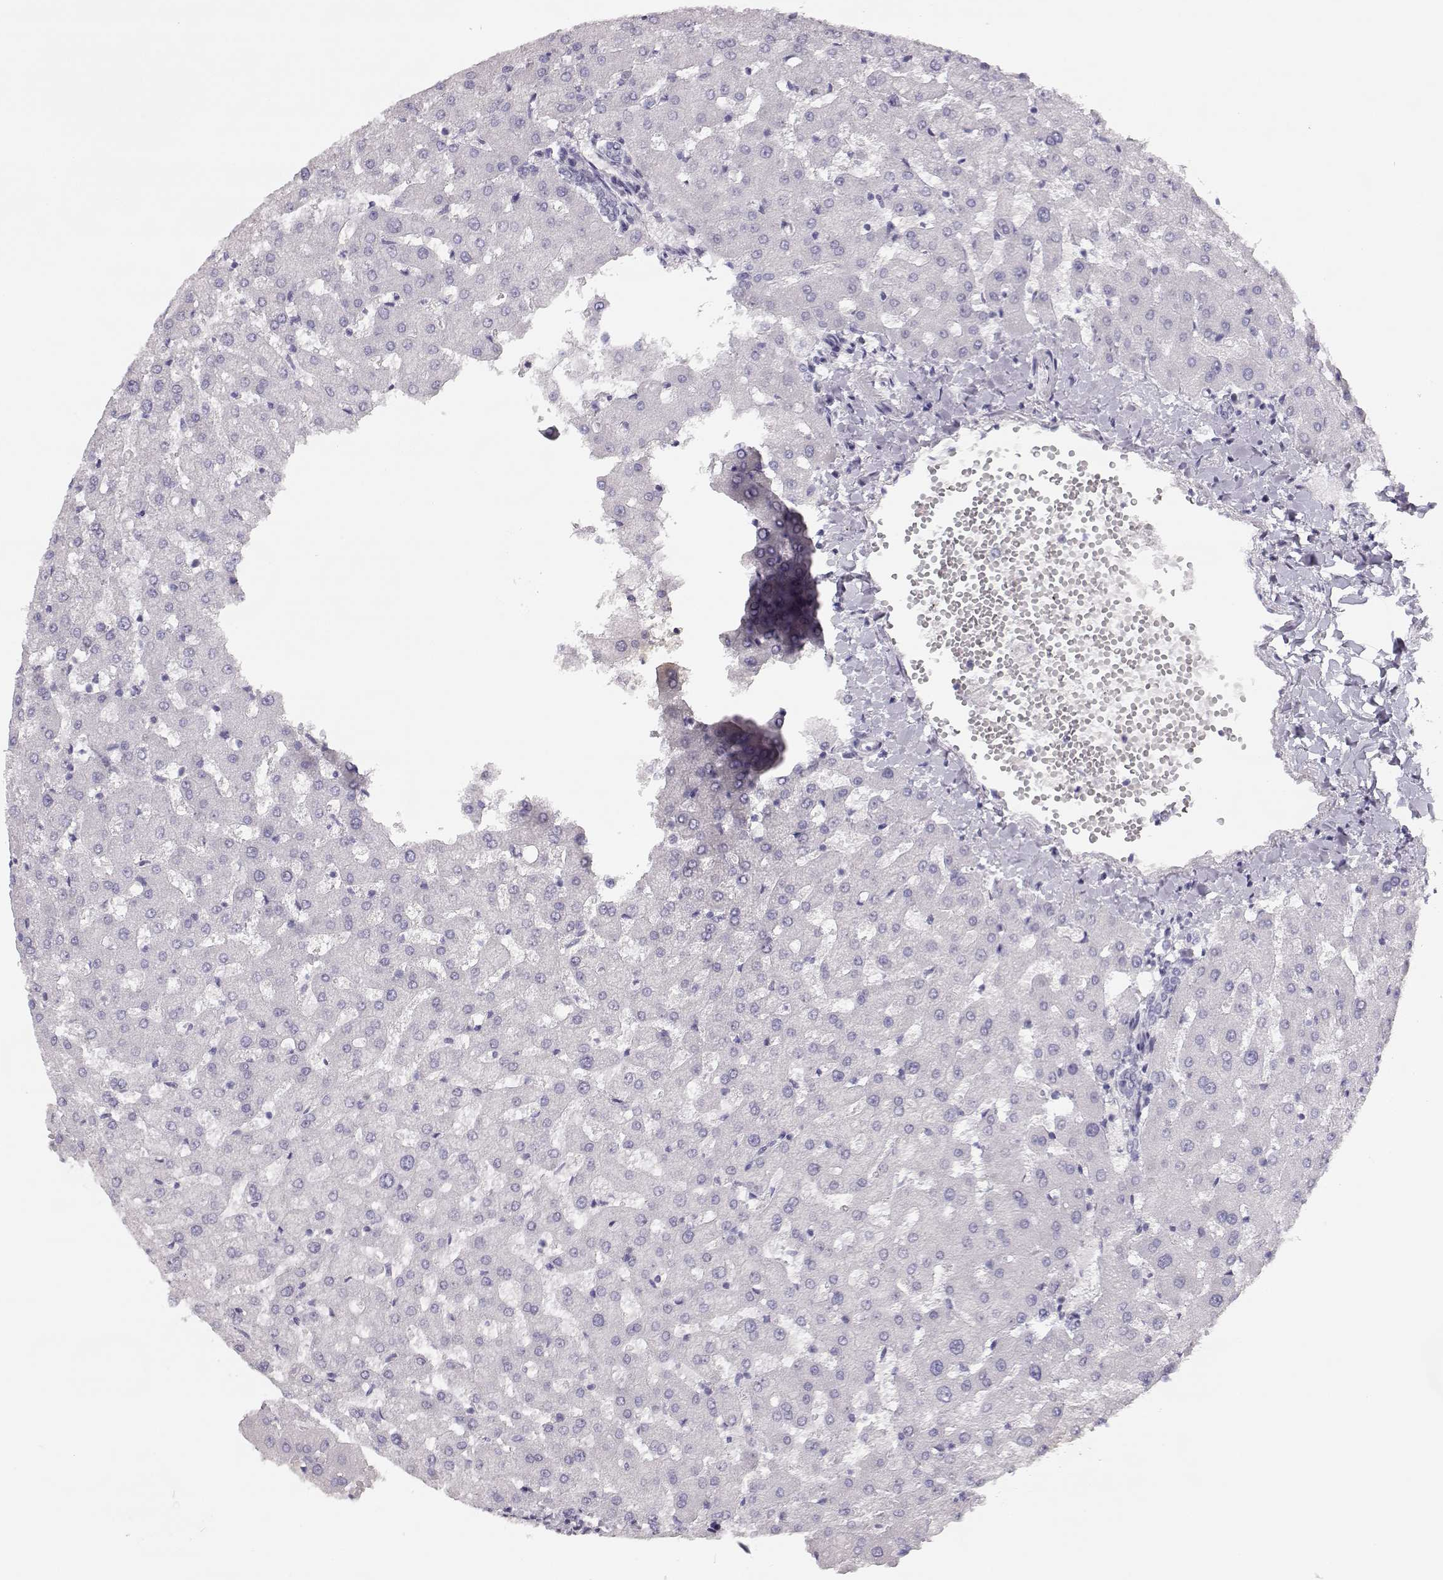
{"staining": {"intensity": "negative", "quantity": "none", "location": "none"}, "tissue": "liver", "cell_type": "Cholangiocytes", "image_type": "normal", "snomed": [{"axis": "morphology", "description": "Normal tissue, NOS"}, {"axis": "topography", "description": "Liver"}], "caption": "A micrograph of liver stained for a protein exhibits no brown staining in cholangiocytes. (DAB IHC with hematoxylin counter stain).", "gene": "LEPR", "patient": {"sex": "female", "age": 50}}